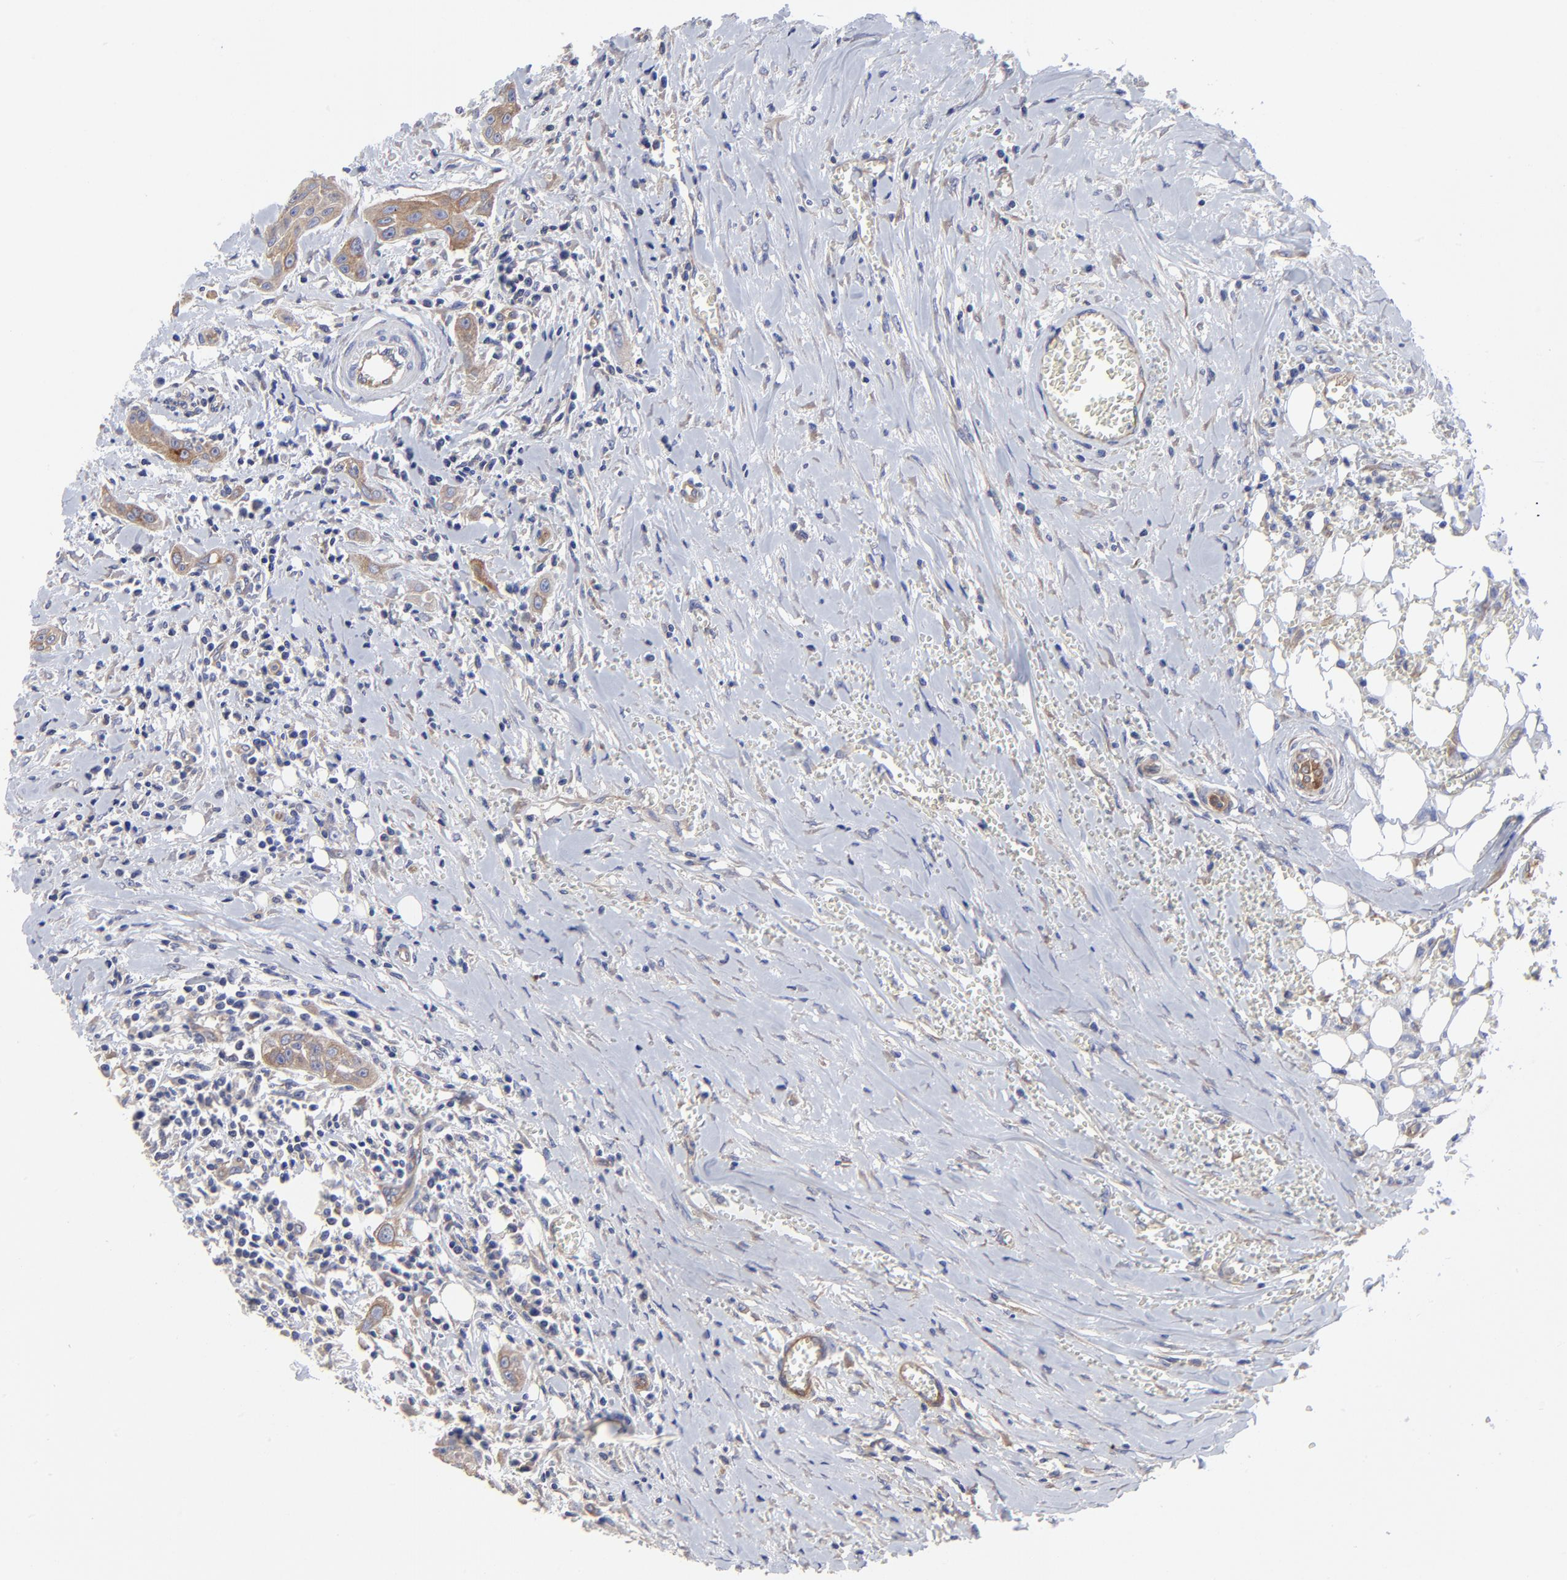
{"staining": {"intensity": "moderate", "quantity": ">75%", "location": "cytoplasmic/membranous"}, "tissue": "head and neck cancer", "cell_type": "Tumor cells", "image_type": "cancer", "snomed": [{"axis": "morphology", "description": "Squamous cell carcinoma, NOS"}, {"axis": "morphology", "description": "Squamous cell carcinoma, metastatic, NOS"}, {"axis": "topography", "description": "Lymph node"}, {"axis": "topography", "description": "Salivary gland"}, {"axis": "topography", "description": "Head-Neck"}], "caption": "The micrograph displays staining of head and neck squamous cell carcinoma, revealing moderate cytoplasmic/membranous protein positivity (brown color) within tumor cells.", "gene": "SULF2", "patient": {"sex": "female", "age": 74}}